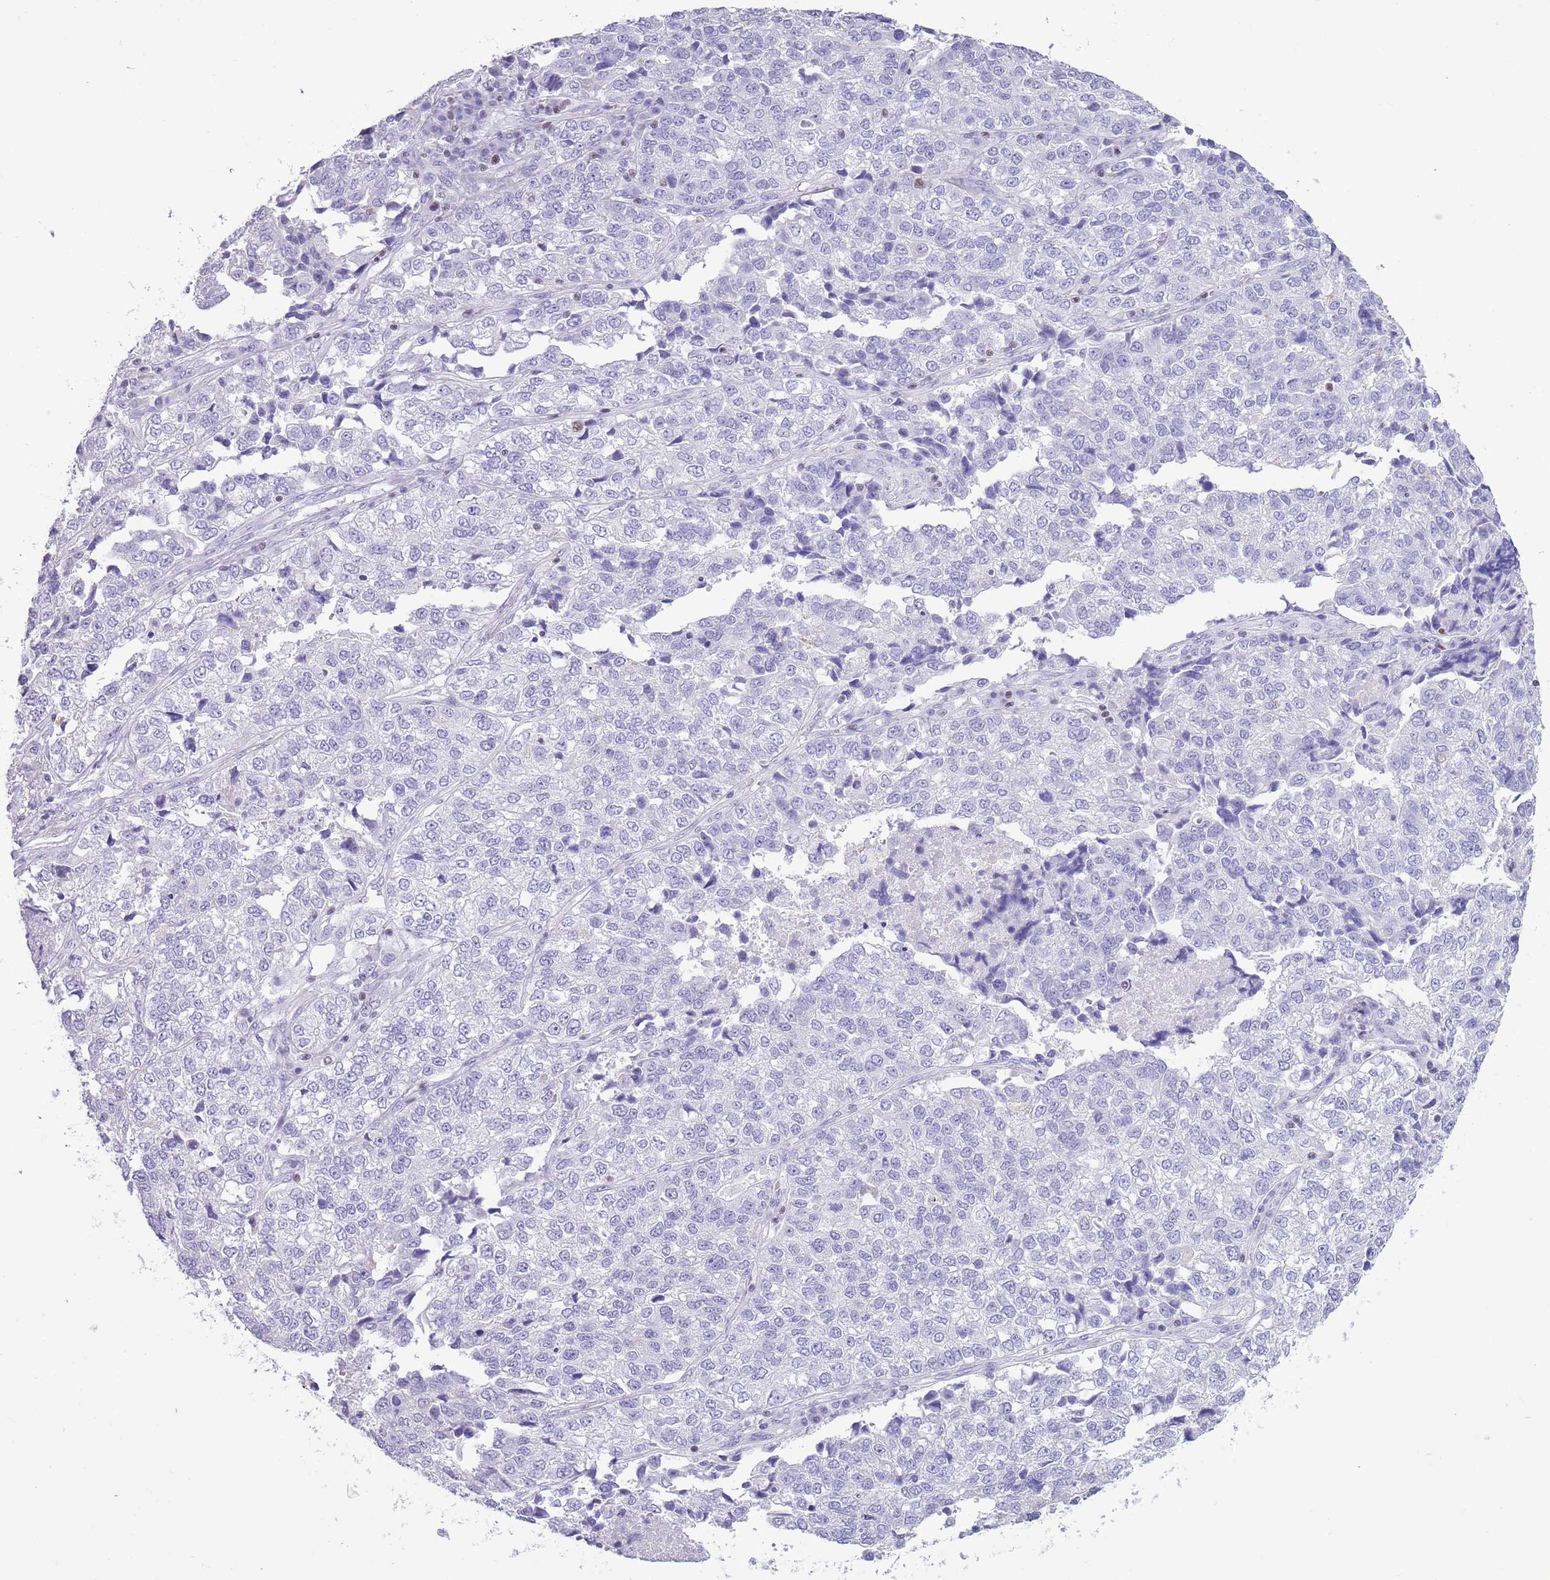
{"staining": {"intensity": "negative", "quantity": "none", "location": "none"}, "tissue": "lung cancer", "cell_type": "Tumor cells", "image_type": "cancer", "snomed": [{"axis": "morphology", "description": "Adenocarcinoma, NOS"}, {"axis": "topography", "description": "Lung"}], "caption": "There is no significant staining in tumor cells of lung adenocarcinoma.", "gene": "BCL11B", "patient": {"sex": "male", "age": 49}}